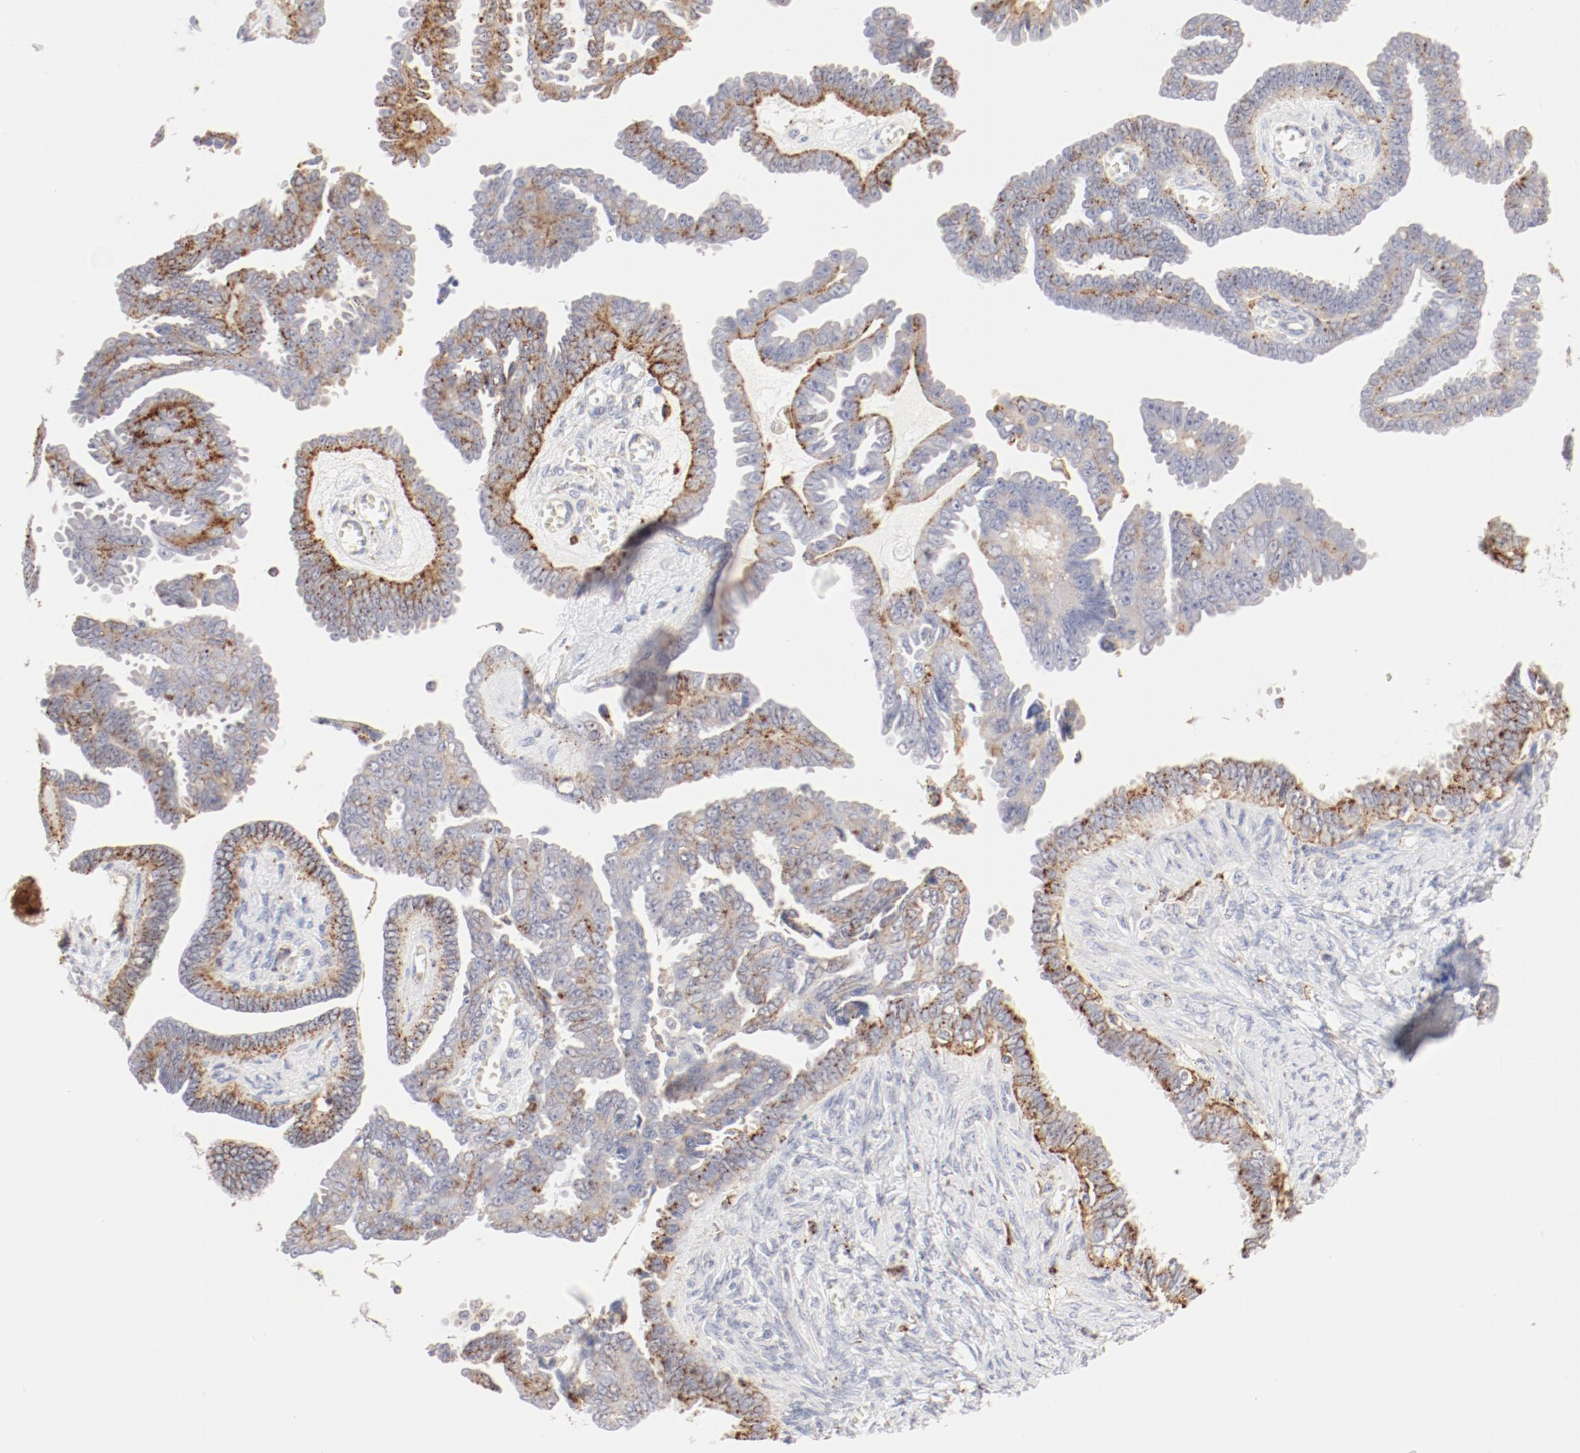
{"staining": {"intensity": "moderate", "quantity": "25%-75%", "location": "cytoplasmic/membranous"}, "tissue": "ovarian cancer", "cell_type": "Tumor cells", "image_type": "cancer", "snomed": [{"axis": "morphology", "description": "Cystadenocarcinoma, serous, NOS"}, {"axis": "topography", "description": "Ovary"}], "caption": "This is an image of immunohistochemistry staining of ovarian cancer (serous cystadenocarcinoma), which shows moderate staining in the cytoplasmic/membranous of tumor cells.", "gene": "CTSH", "patient": {"sex": "female", "age": 71}}